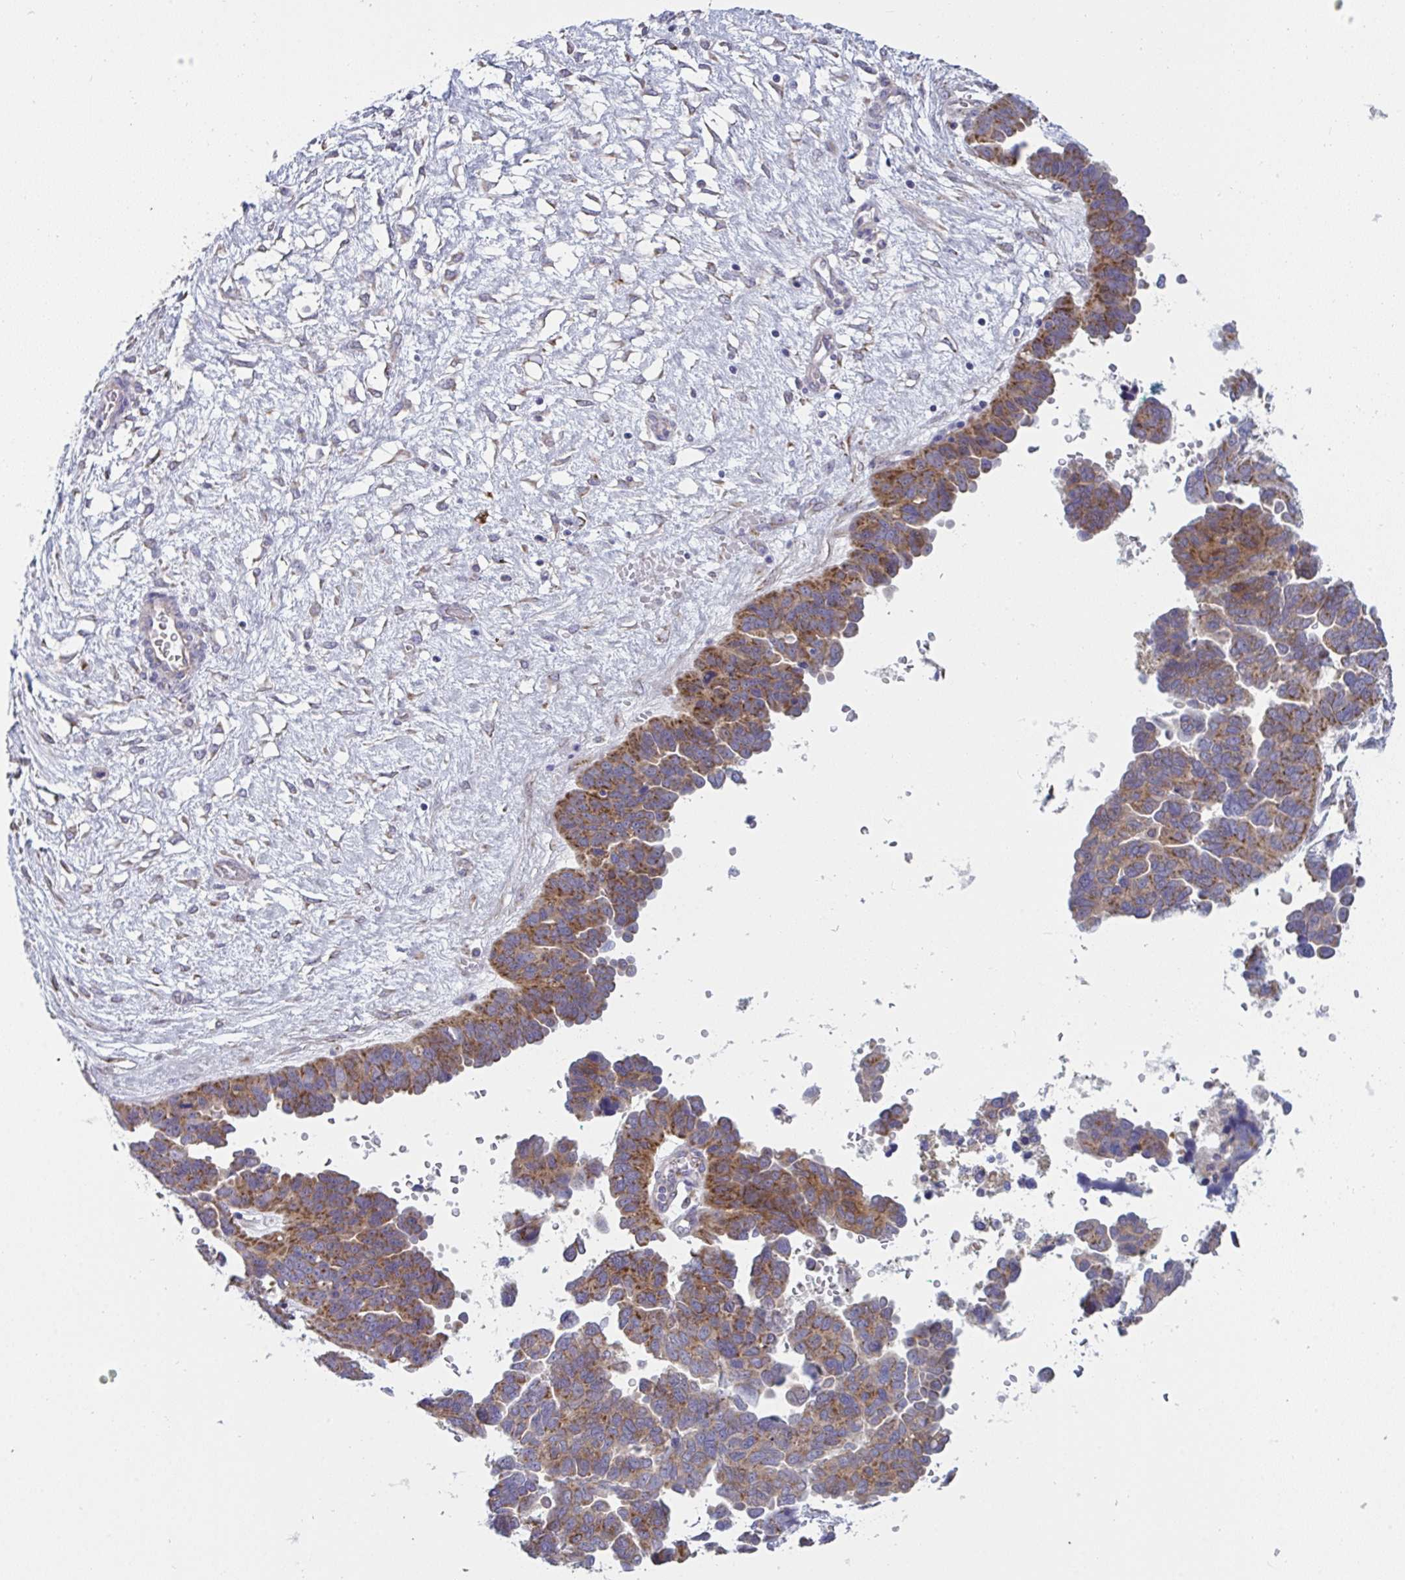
{"staining": {"intensity": "moderate", "quantity": "25%-75%", "location": "cytoplasmic/membranous"}, "tissue": "ovarian cancer", "cell_type": "Tumor cells", "image_type": "cancer", "snomed": [{"axis": "morphology", "description": "Cystadenocarcinoma, serous, NOS"}, {"axis": "topography", "description": "Ovary"}], "caption": "IHC histopathology image of ovarian serous cystadenocarcinoma stained for a protein (brown), which exhibits medium levels of moderate cytoplasmic/membranous staining in approximately 25%-75% of tumor cells.", "gene": "MRPS2", "patient": {"sex": "female", "age": 64}}